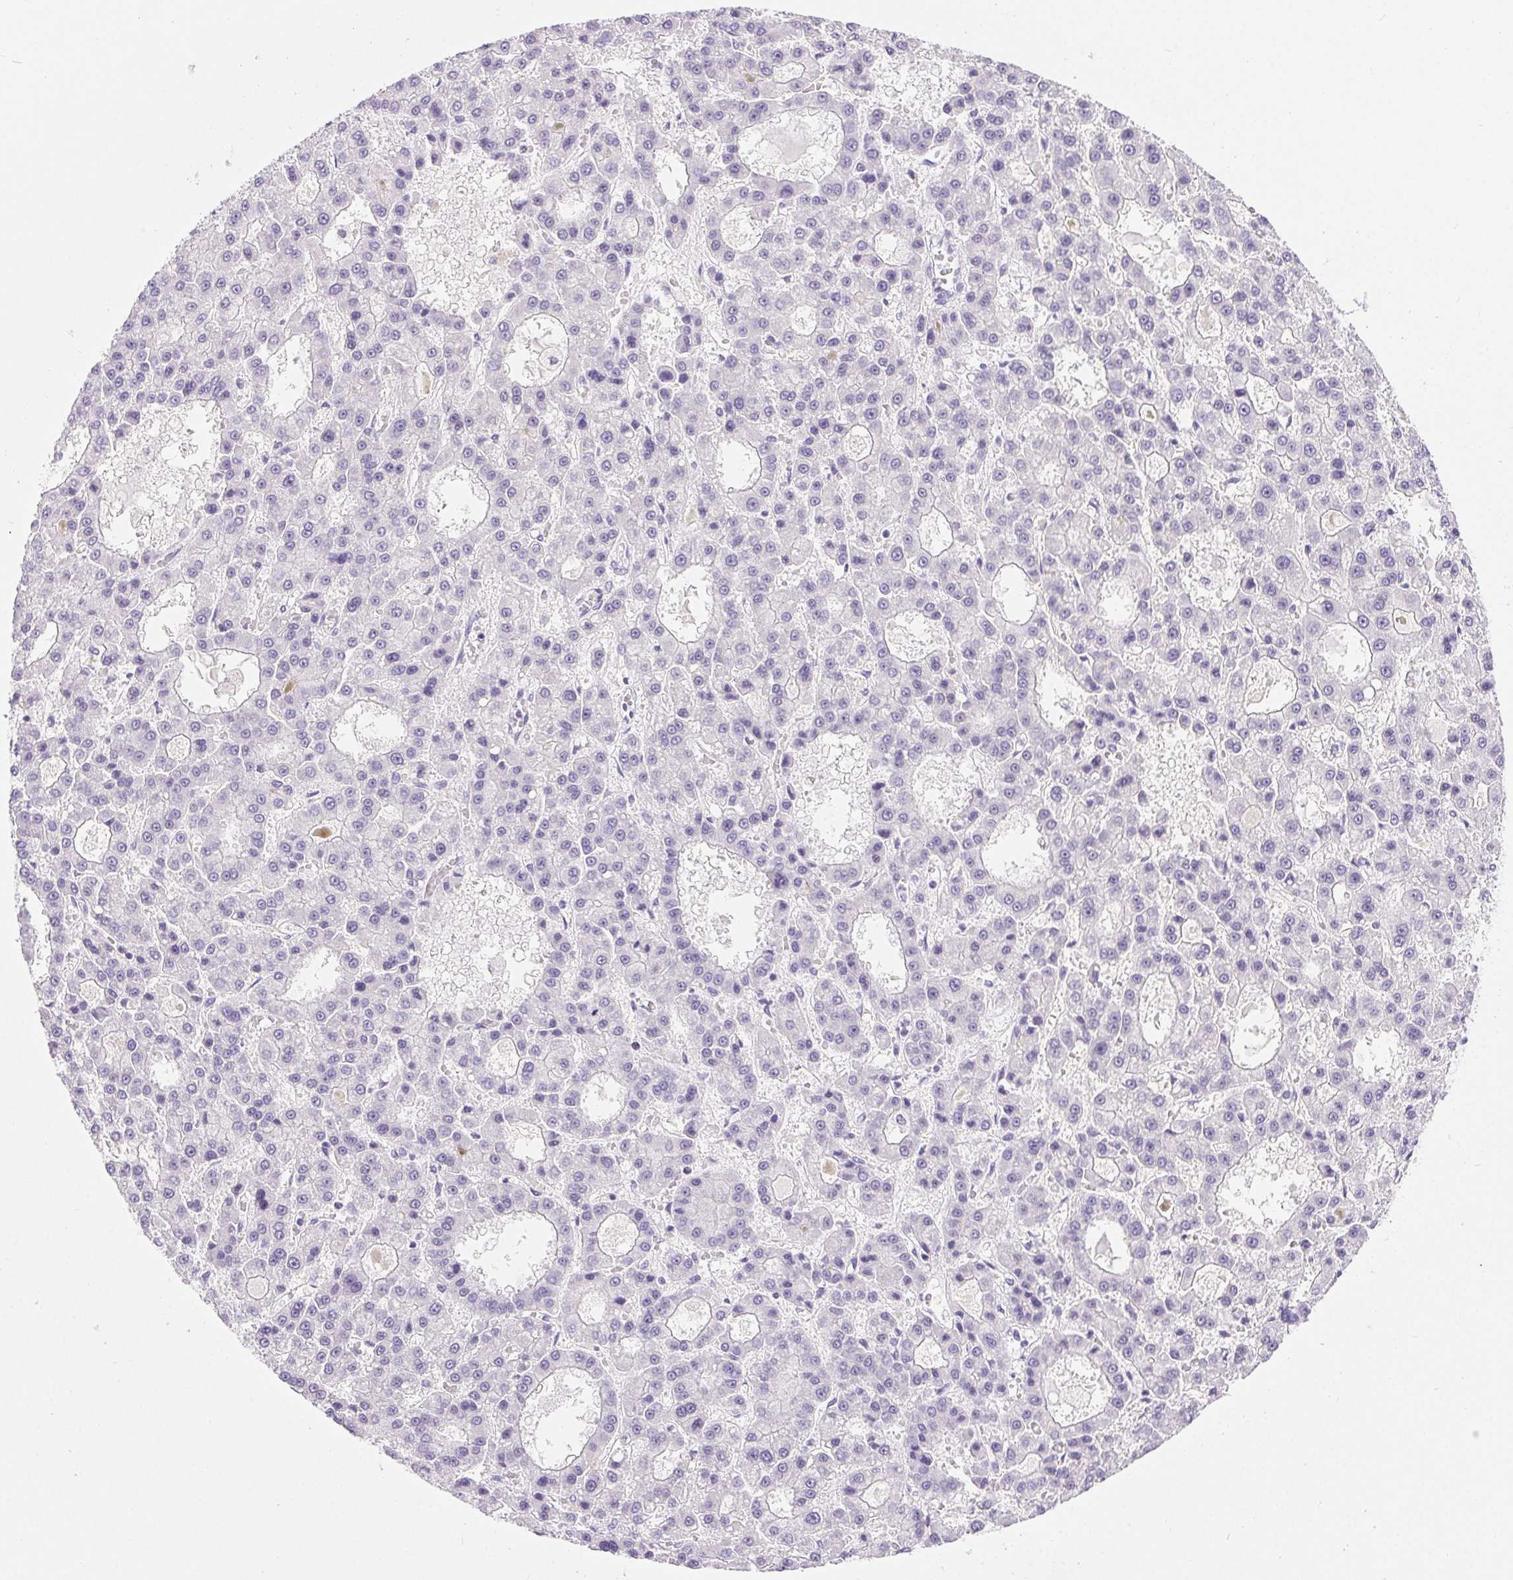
{"staining": {"intensity": "negative", "quantity": "none", "location": "none"}, "tissue": "liver cancer", "cell_type": "Tumor cells", "image_type": "cancer", "snomed": [{"axis": "morphology", "description": "Carcinoma, Hepatocellular, NOS"}, {"axis": "topography", "description": "Liver"}], "caption": "Tumor cells are negative for protein expression in human liver hepatocellular carcinoma. Brightfield microscopy of IHC stained with DAB (3,3'-diaminobenzidine) (brown) and hematoxylin (blue), captured at high magnification.", "gene": "XDH", "patient": {"sex": "male", "age": 70}}